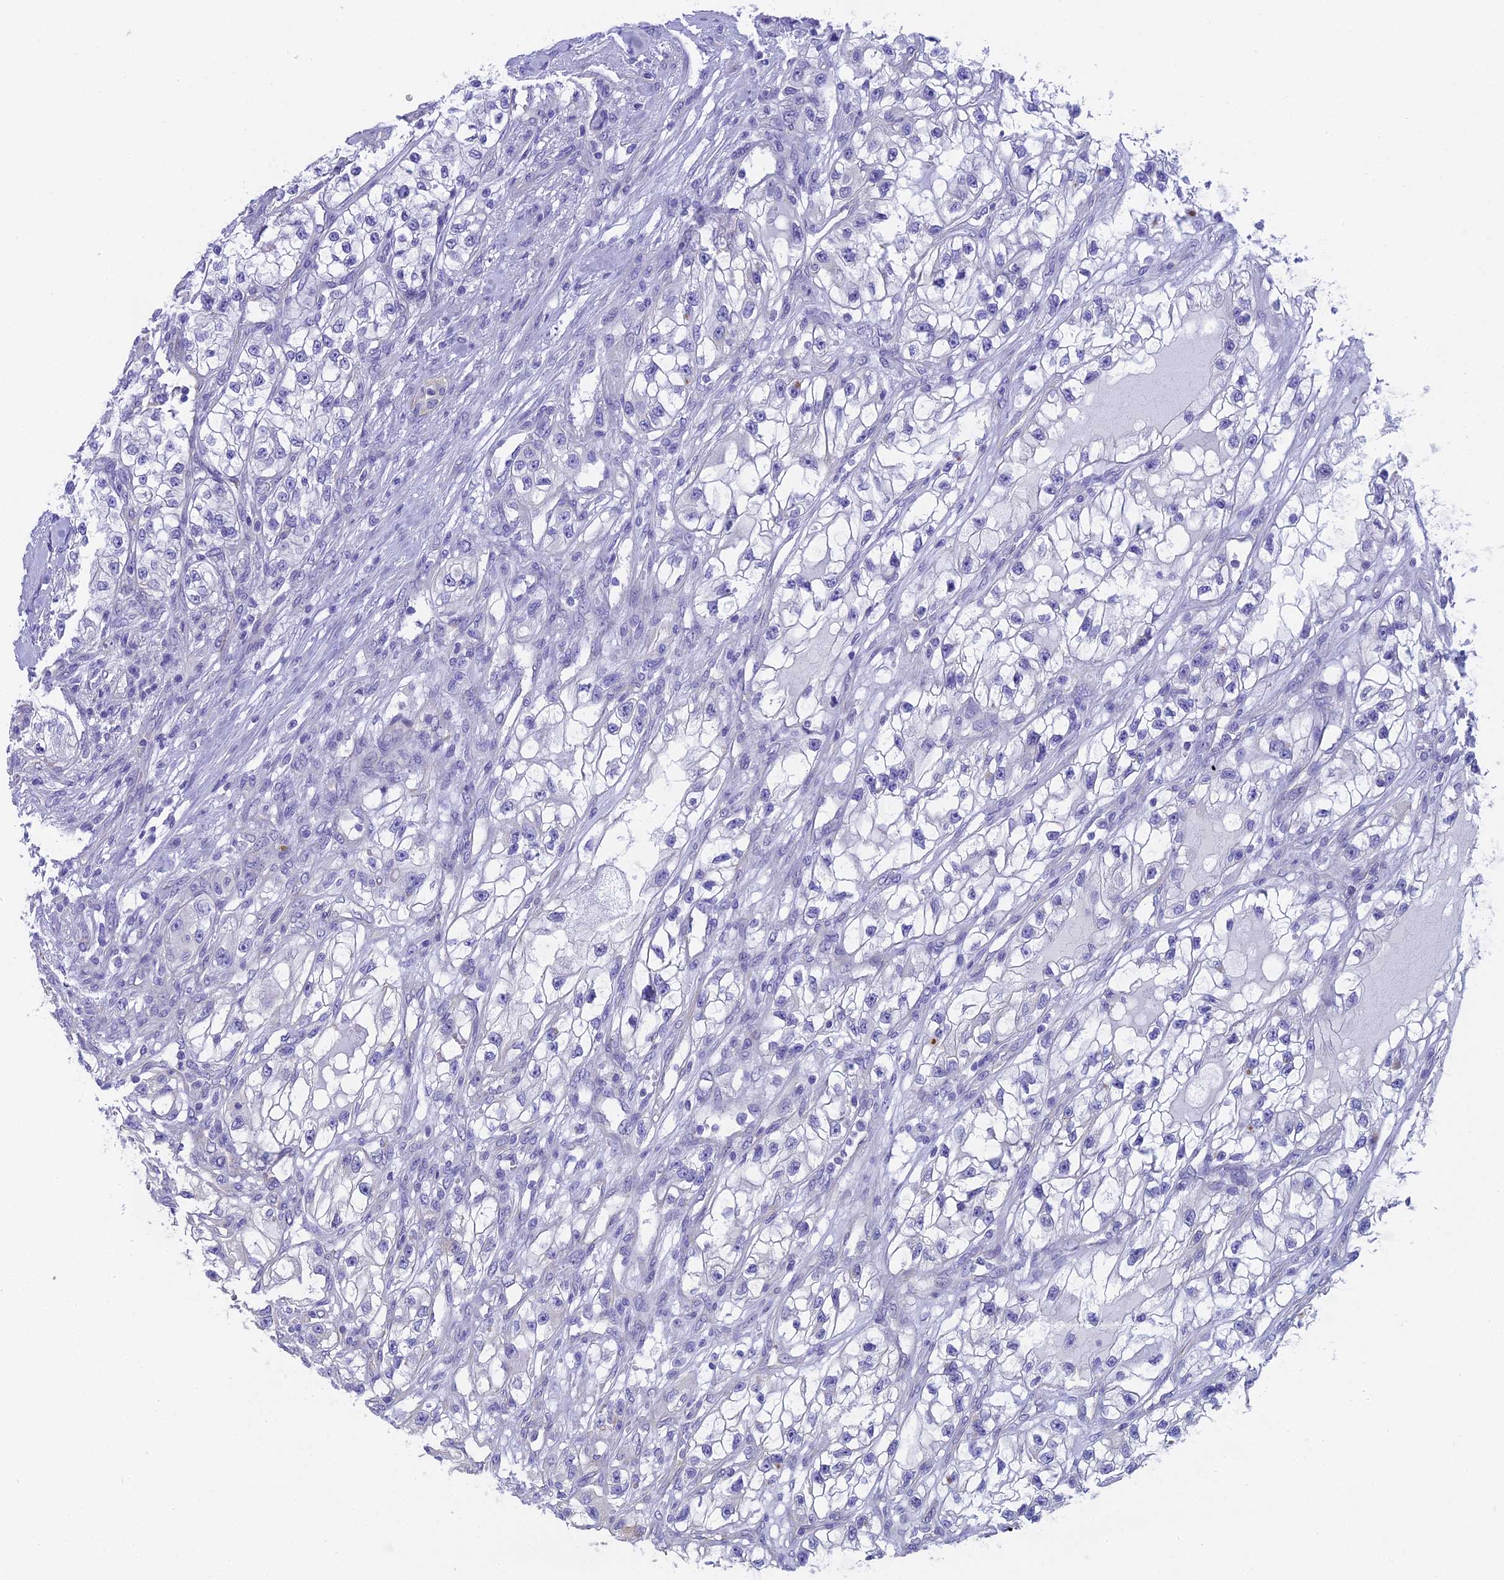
{"staining": {"intensity": "negative", "quantity": "none", "location": "none"}, "tissue": "renal cancer", "cell_type": "Tumor cells", "image_type": "cancer", "snomed": [{"axis": "morphology", "description": "Adenocarcinoma, NOS"}, {"axis": "topography", "description": "Kidney"}], "caption": "Immunohistochemistry of renal cancer (adenocarcinoma) shows no positivity in tumor cells.", "gene": "TACSTD2", "patient": {"sex": "female", "age": 57}}